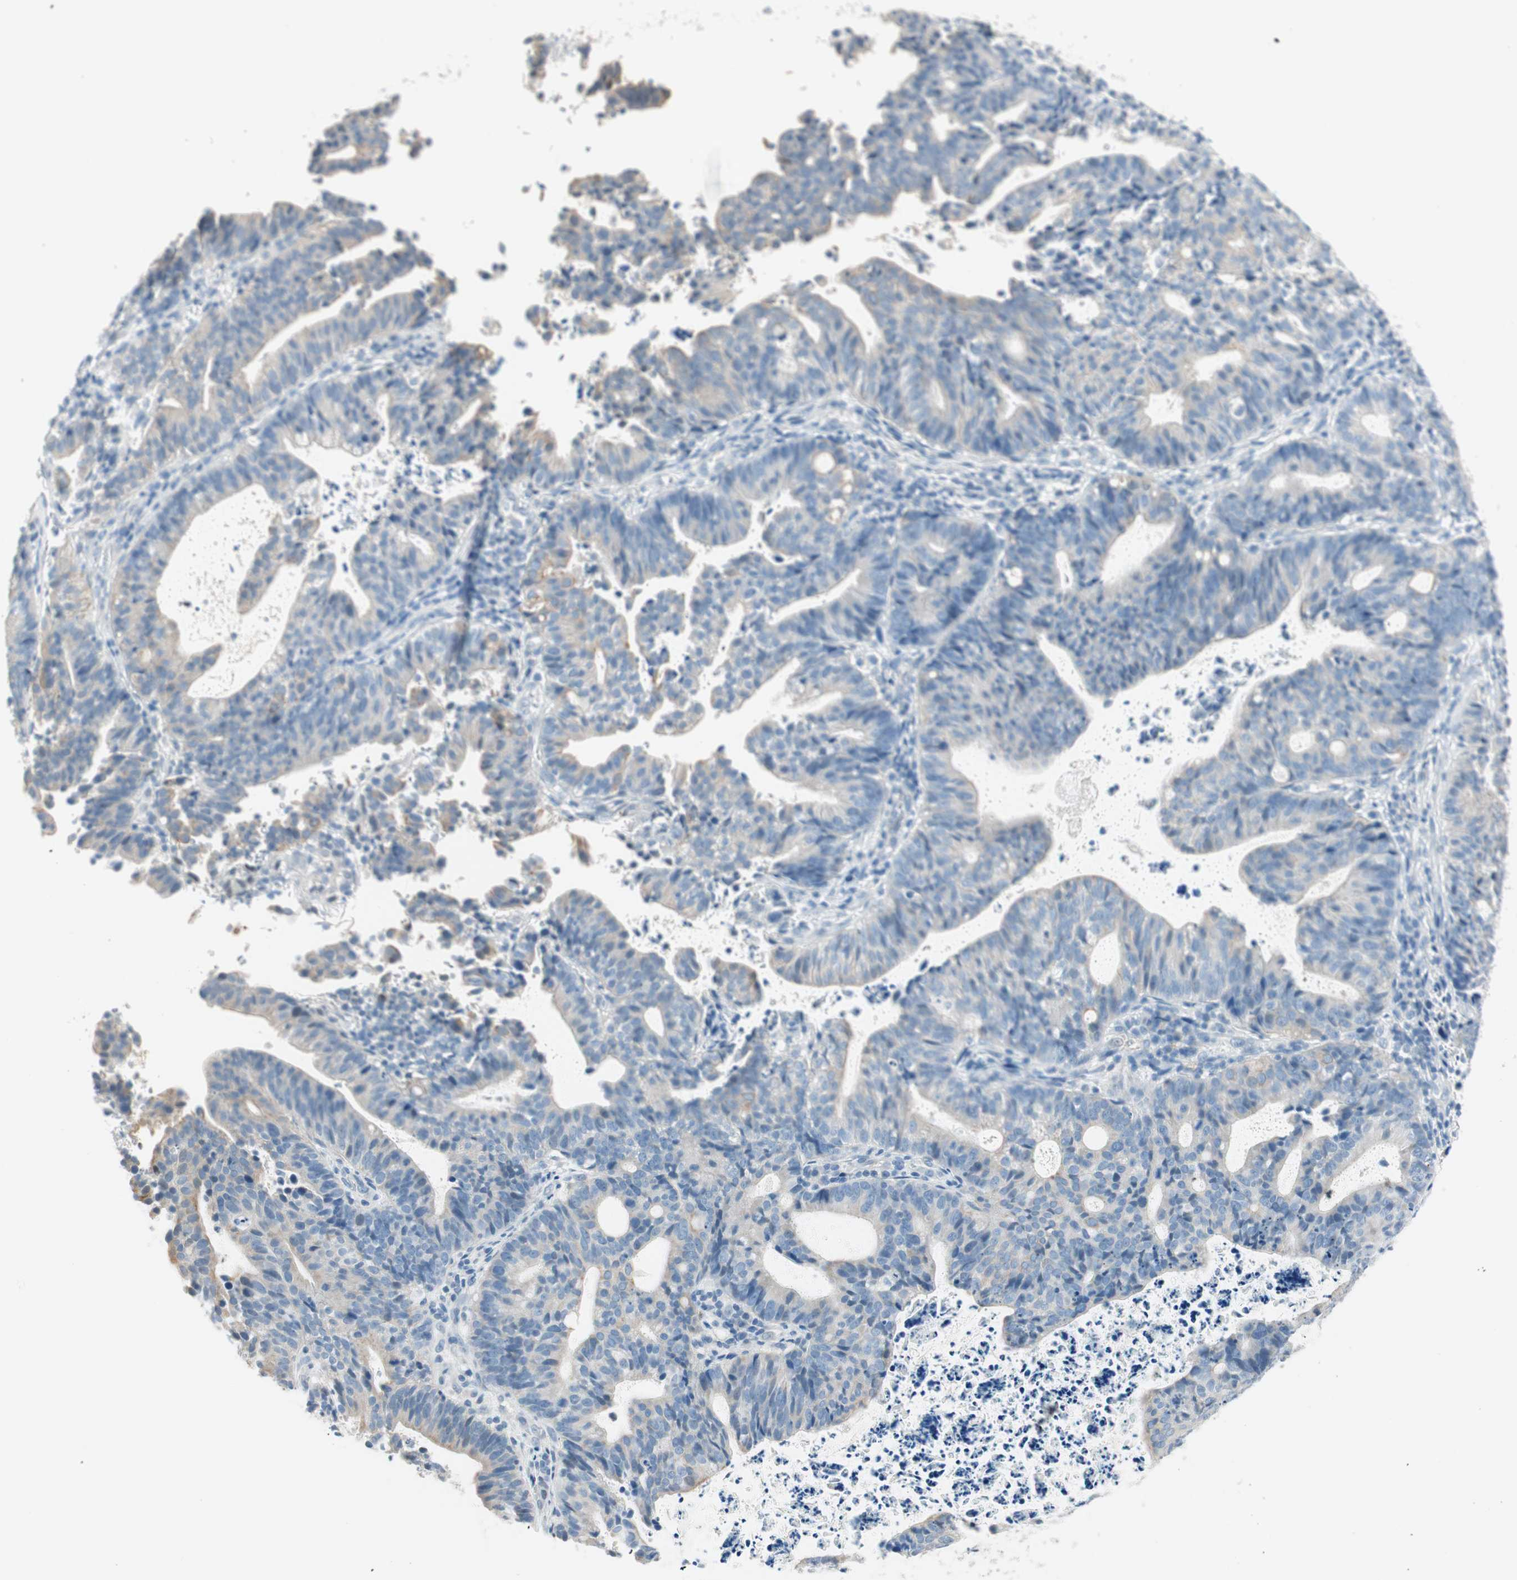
{"staining": {"intensity": "weak", "quantity": ">75%", "location": "cytoplasmic/membranous"}, "tissue": "endometrial cancer", "cell_type": "Tumor cells", "image_type": "cancer", "snomed": [{"axis": "morphology", "description": "Adenocarcinoma, NOS"}, {"axis": "topography", "description": "Uterus"}], "caption": "Immunohistochemical staining of endometrial cancer (adenocarcinoma) reveals low levels of weak cytoplasmic/membranous expression in approximately >75% of tumor cells.", "gene": "GNAO1", "patient": {"sex": "female", "age": 83}}